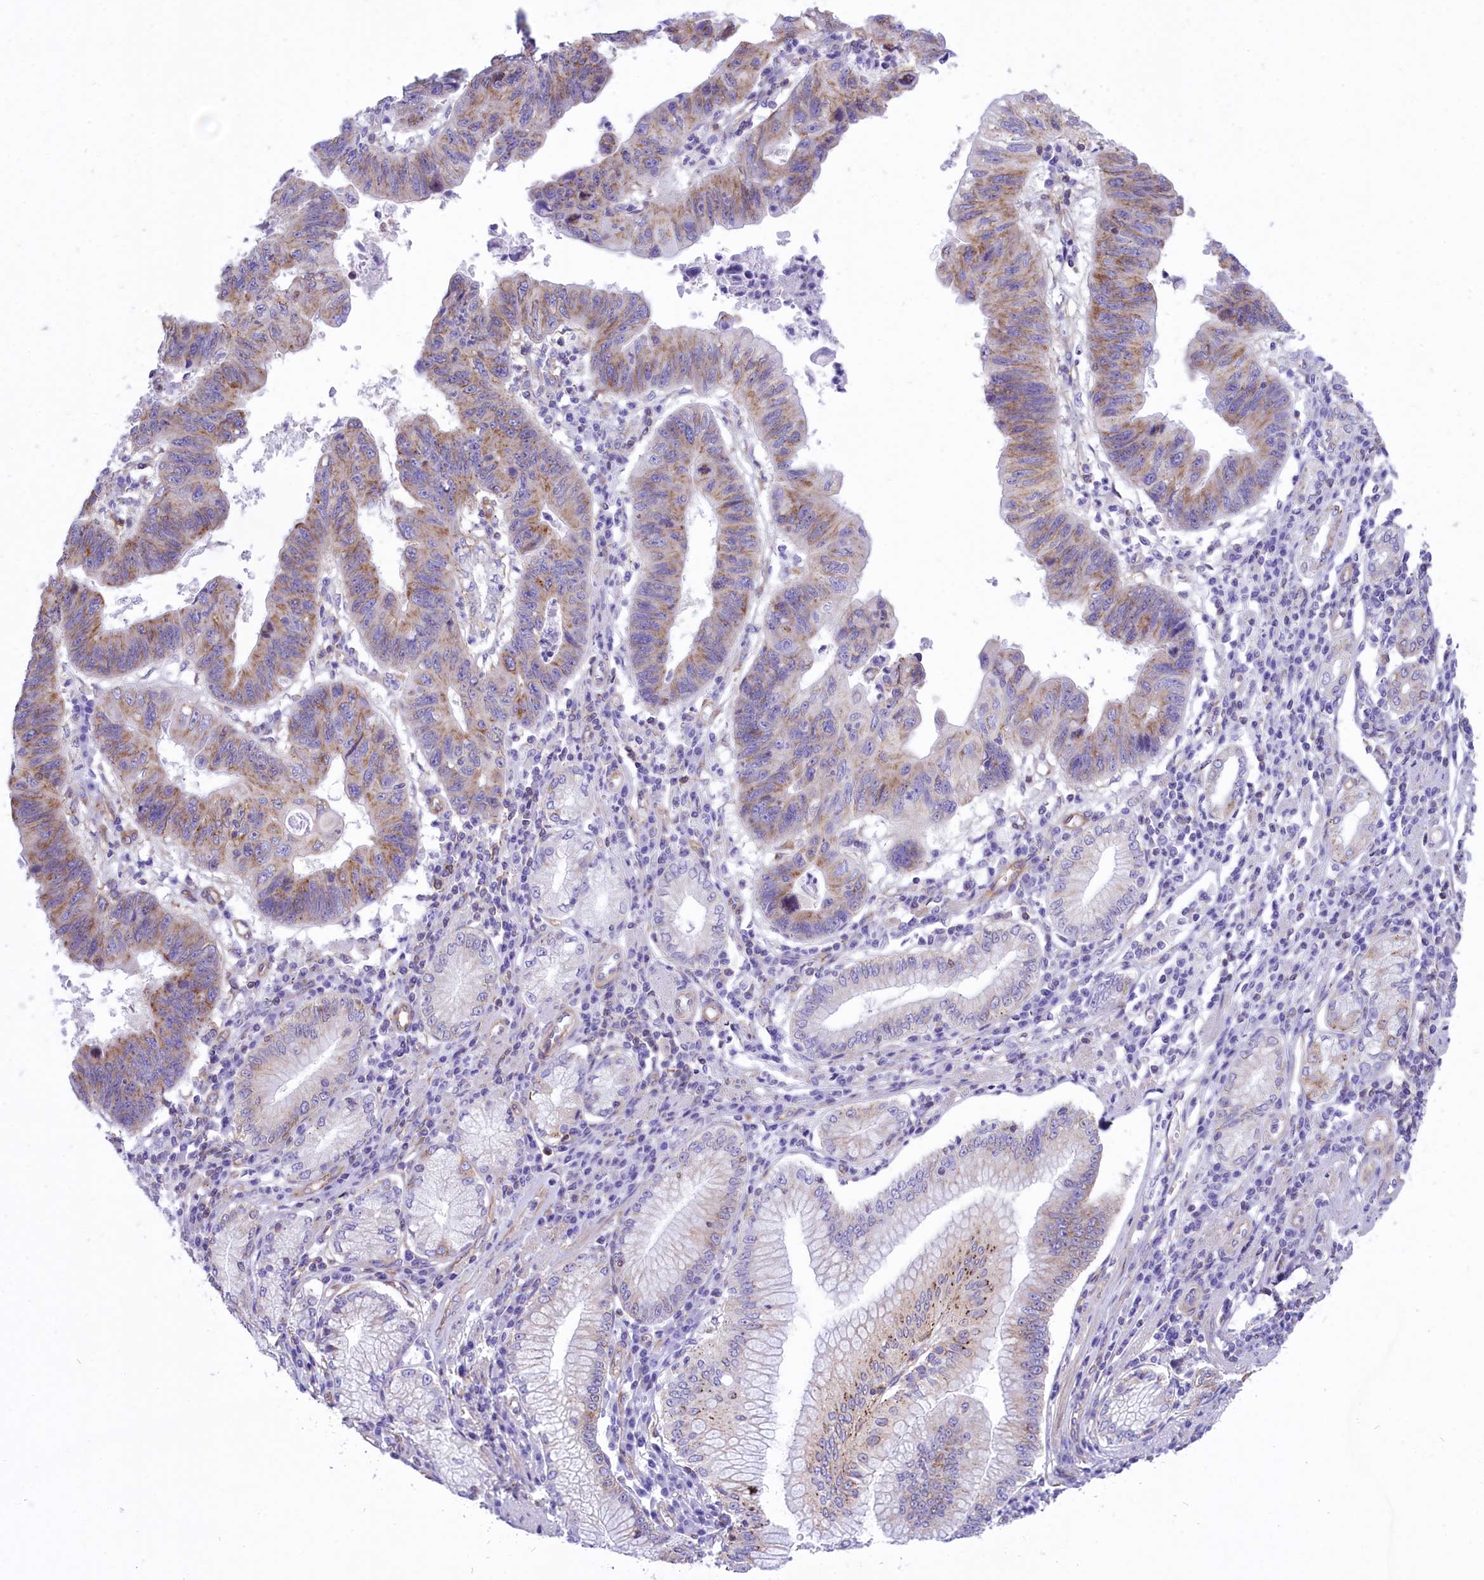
{"staining": {"intensity": "moderate", "quantity": "25%-75%", "location": "cytoplasmic/membranous"}, "tissue": "stomach cancer", "cell_type": "Tumor cells", "image_type": "cancer", "snomed": [{"axis": "morphology", "description": "Adenocarcinoma, NOS"}, {"axis": "topography", "description": "Stomach"}], "caption": "Moderate cytoplasmic/membranous protein staining is seen in approximately 25%-75% of tumor cells in stomach adenocarcinoma.", "gene": "SEPTIN9", "patient": {"sex": "male", "age": 59}}